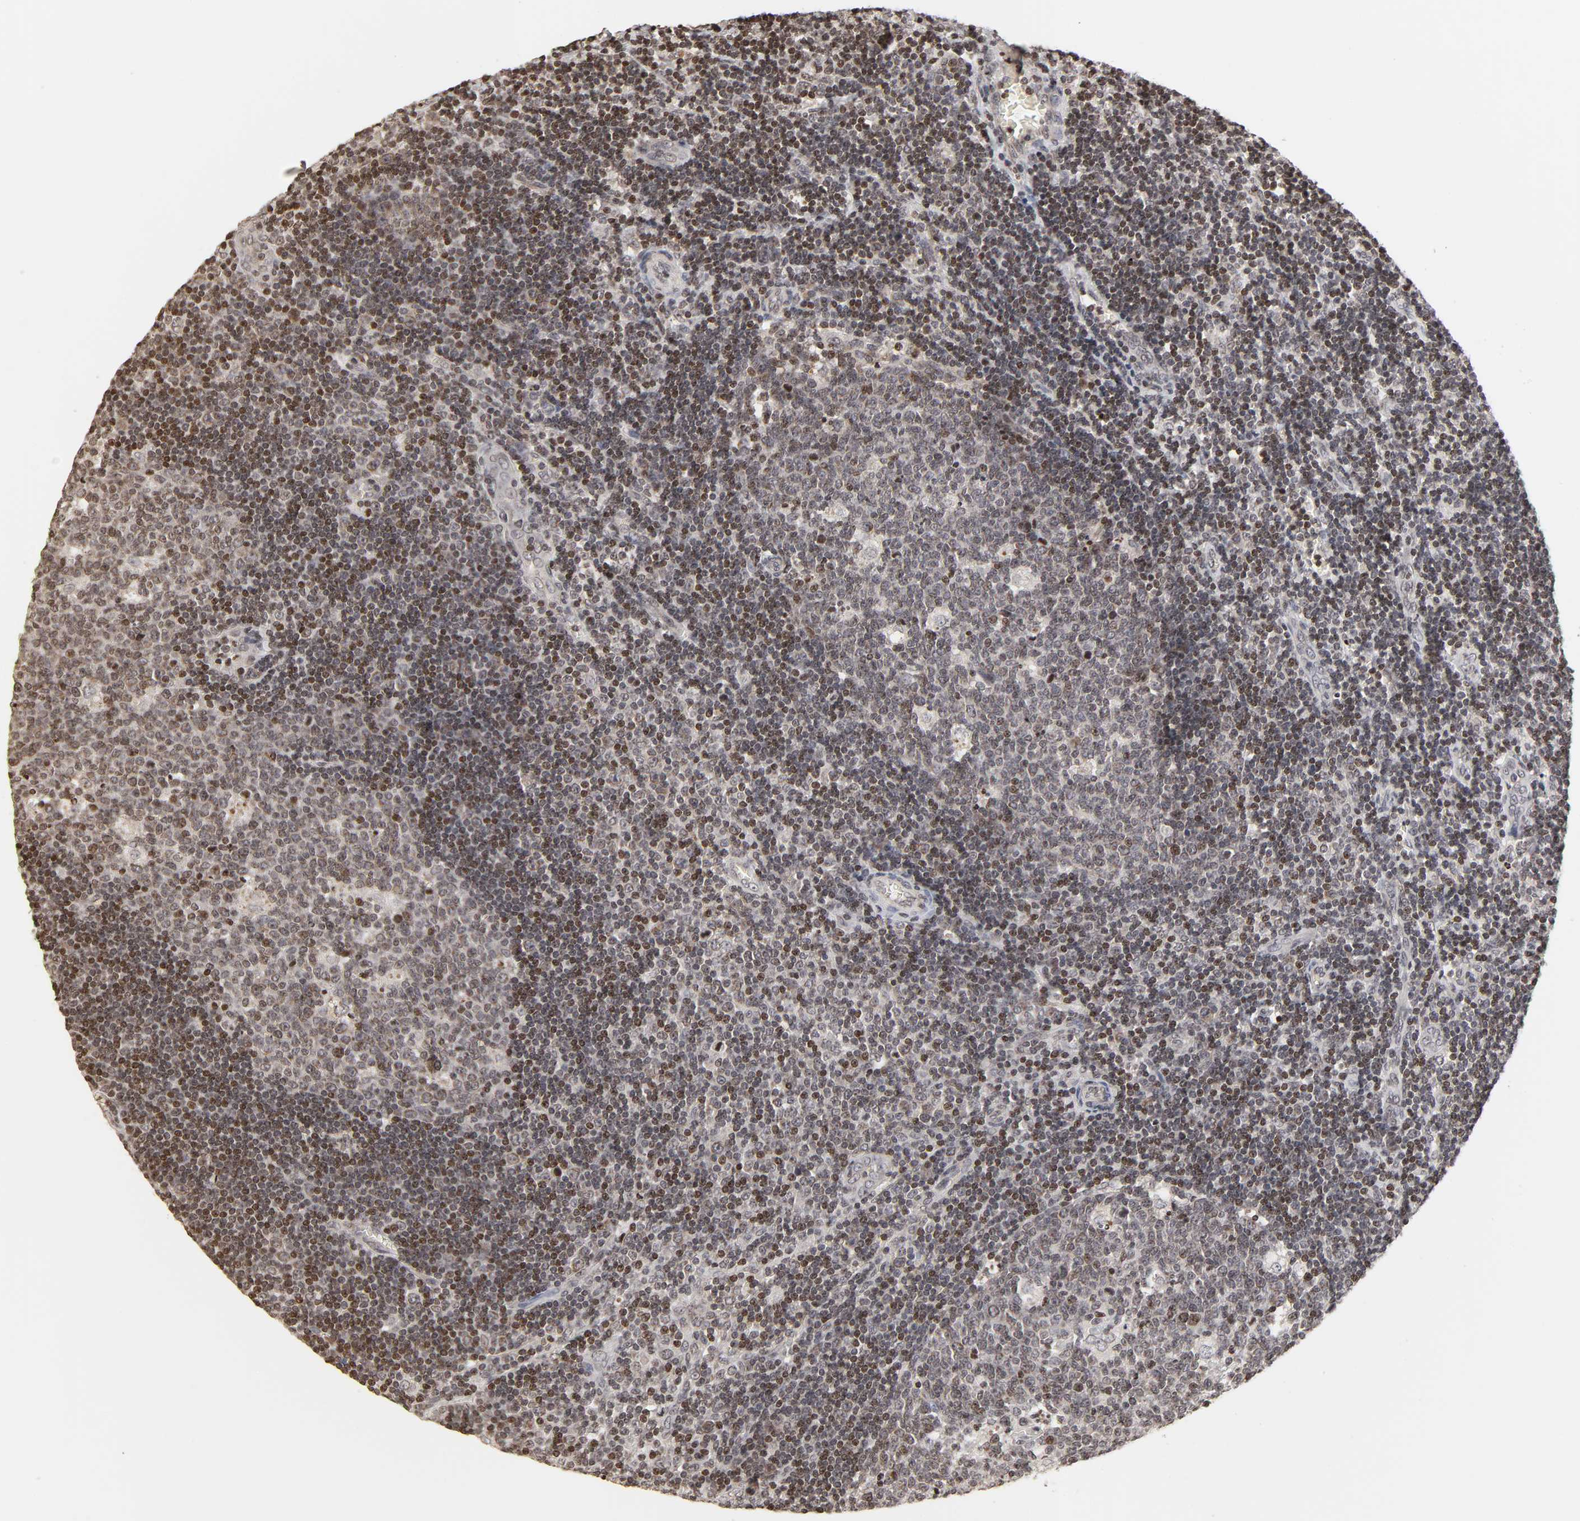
{"staining": {"intensity": "weak", "quantity": ">75%", "location": "nuclear"}, "tissue": "lymph node", "cell_type": "Germinal center cells", "image_type": "normal", "snomed": [{"axis": "morphology", "description": "Normal tissue, NOS"}, {"axis": "topography", "description": "Lymph node"}, {"axis": "topography", "description": "Salivary gland"}], "caption": "Immunohistochemistry histopathology image of normal lymph node: lymph node stained using immunohistochemistry displays low levels of weak protein expression localized specifically in the nuclear of germinal center cells, appearing as a nuclear brown color.", "gene": "ZNF473", "patient": {"sex": "male", "age": 8}}